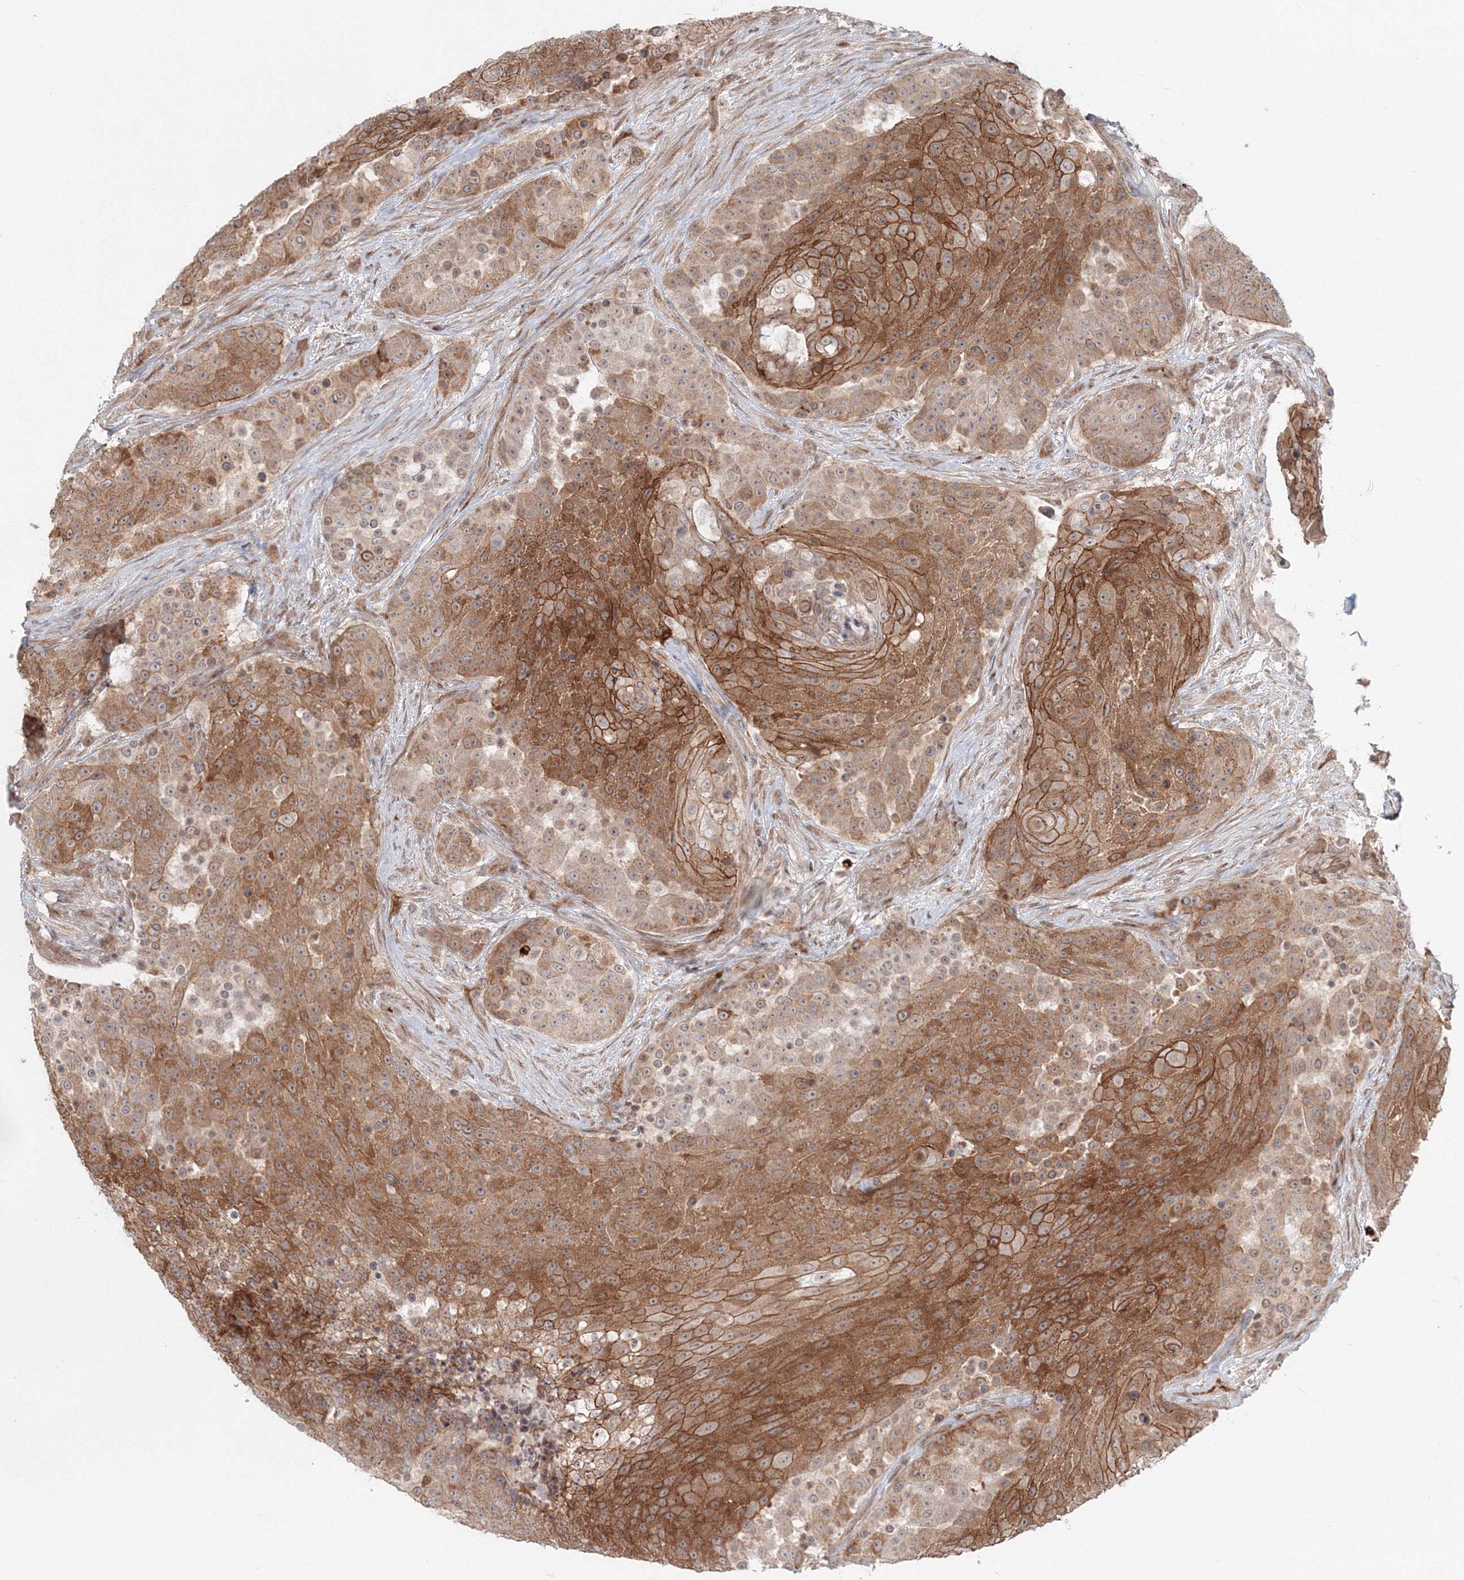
{"staining": {"intensity": "moderate", "quantity": ">75%", "location": "cytoplasmic/membranous"}, "tissue": "urothelial cancer", "cell_type": "Tumor cells", "image_type": "cancer", "snomed": [{"axis": "morphology", "description": "Urothelial carcinoma, High grade"}, {"axis": "topography", "description": "Urinary bladder"}], "caption": "The image exhibits a brown stain indicating the presence of a protein in the cytoplasmic/membranous of tumor cells in urothelial cancer.", "gene": "SH3PXD2A", "patient": {"sex": "female", "age": 63}}